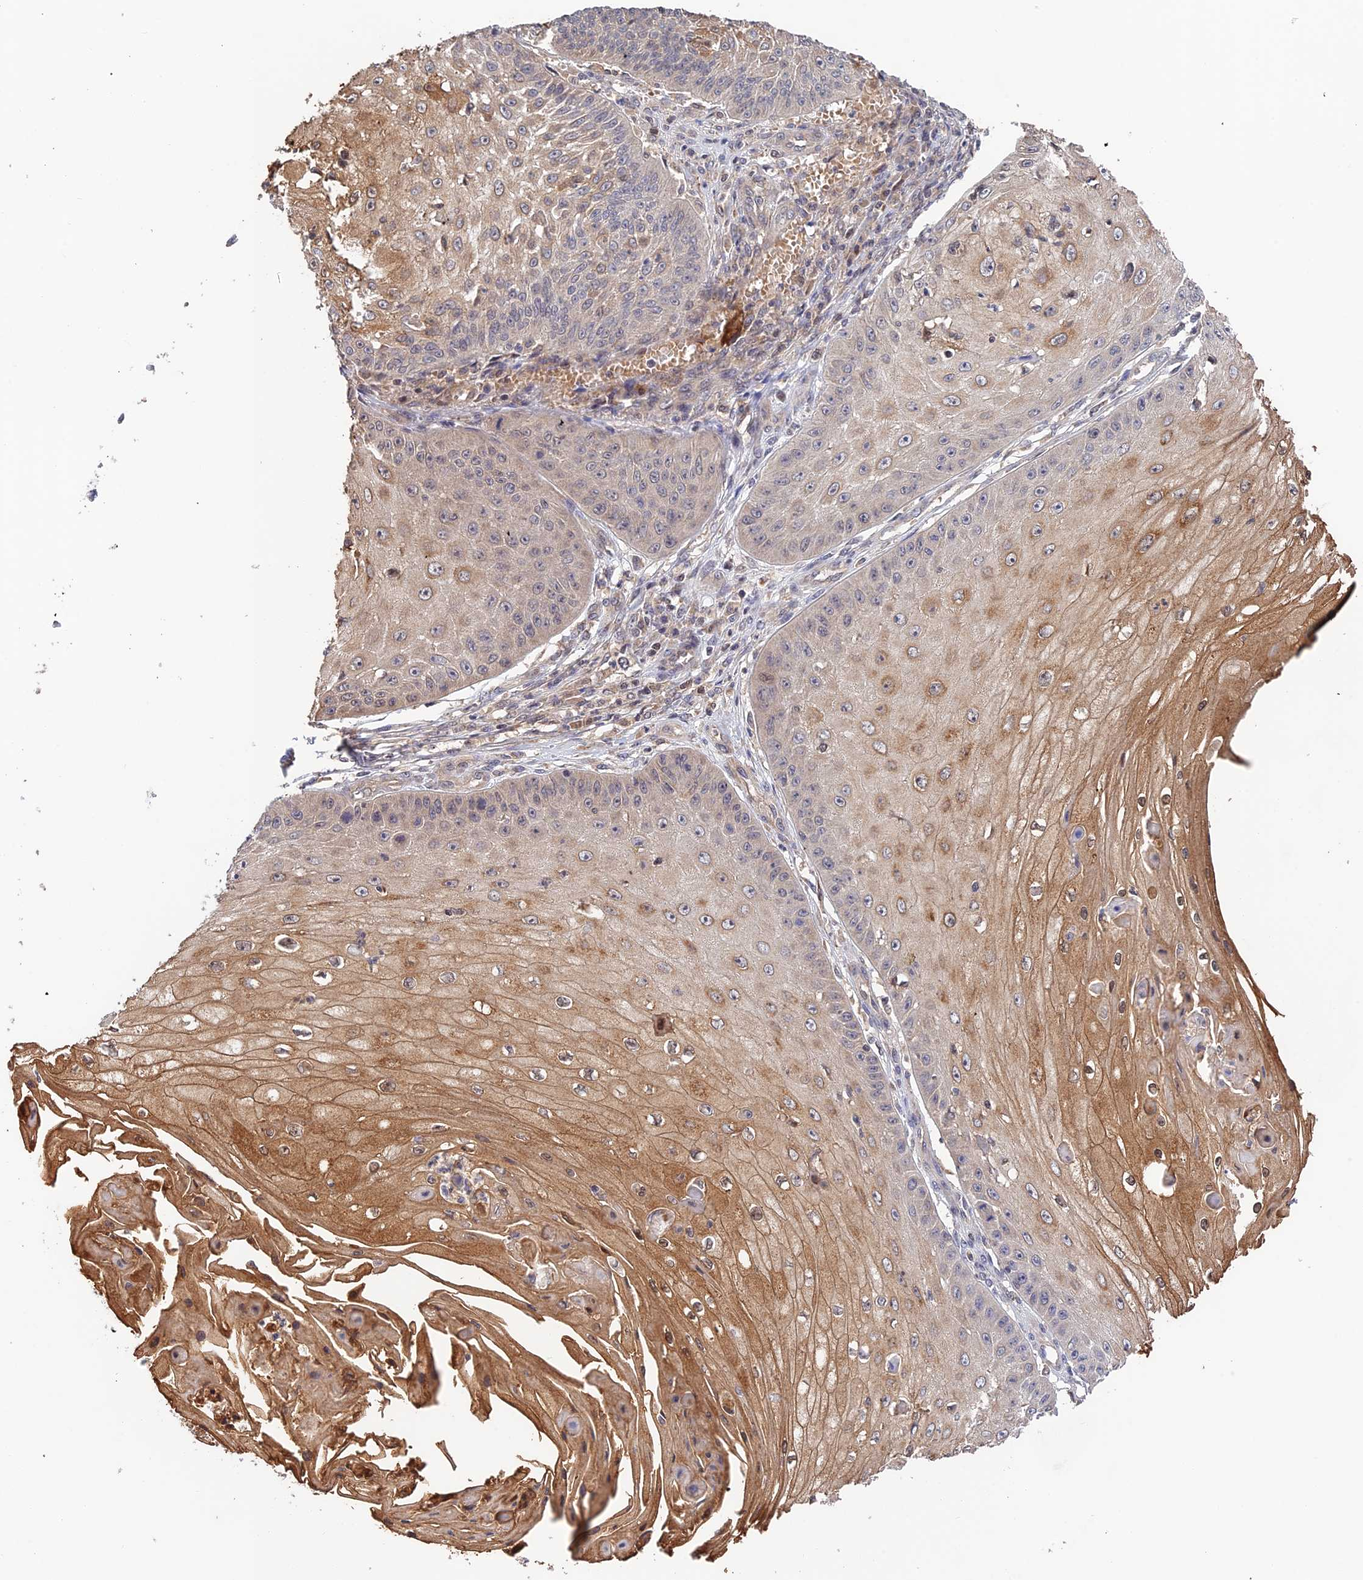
{"staining": {"intensity": "moderate", "quantity": "25%-75%", "location": "cytoplasmic/membranous,nuclear"}, "tissue": "skin cancer", "cell_type": "Tumor cells", "image_type": "cancer", "snomed": [{"axis": "morphology", "description": "Squamous cell carcinoma, NOS"}, {"axis": "topography", "description": "Skin"}], "caption": "Human skin cancer (squamous cell carcinoma) stained for a protein (brown) displays moderate cytoplasmic/membranous and nuclear positive staining in approximately 25%-75% of tumor cells.", "gene": "CWH43", "patient": {"sex": "male", "age": 70}}